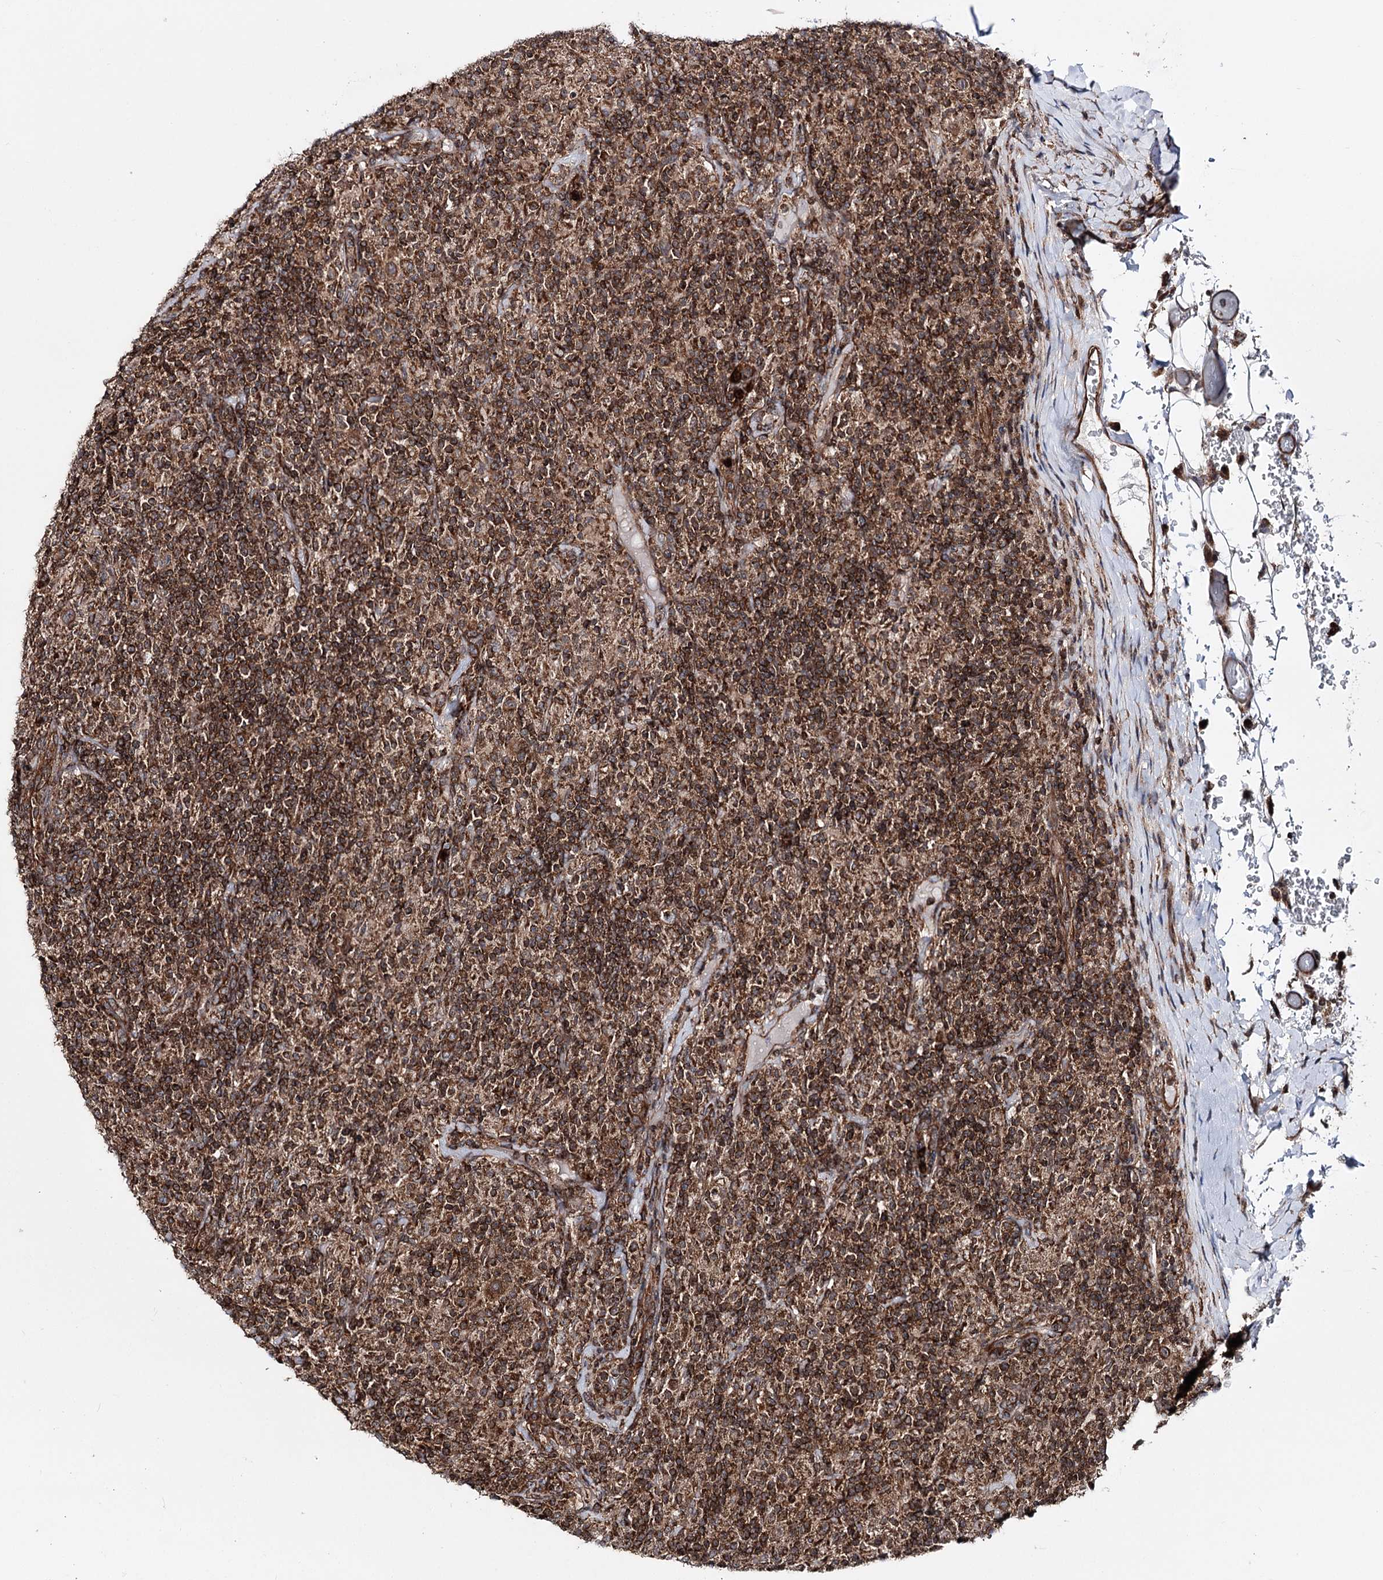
{"staining": {"intensity": "moderate", "quantity": ">75%", "location": "cytoplasmic/membranous"}, "tissue": "lymphoma", "cell_type": "Tumor cells", "image_type": "cancer", "snomed": [{"axis": "morphology", "description": "Hodgkin's disease, NOS"}, {"axis": "topography", "description": "Lymph node"}], "caption": "Immunohistochemistry of Hodgkin's disease demonstrates medium levels of moderate cytoplasmic/membranous positivity in about >75% of tumor cells.", "gene": "FGFR1OP2", "patient": {"sex": "male", "age": 70}}